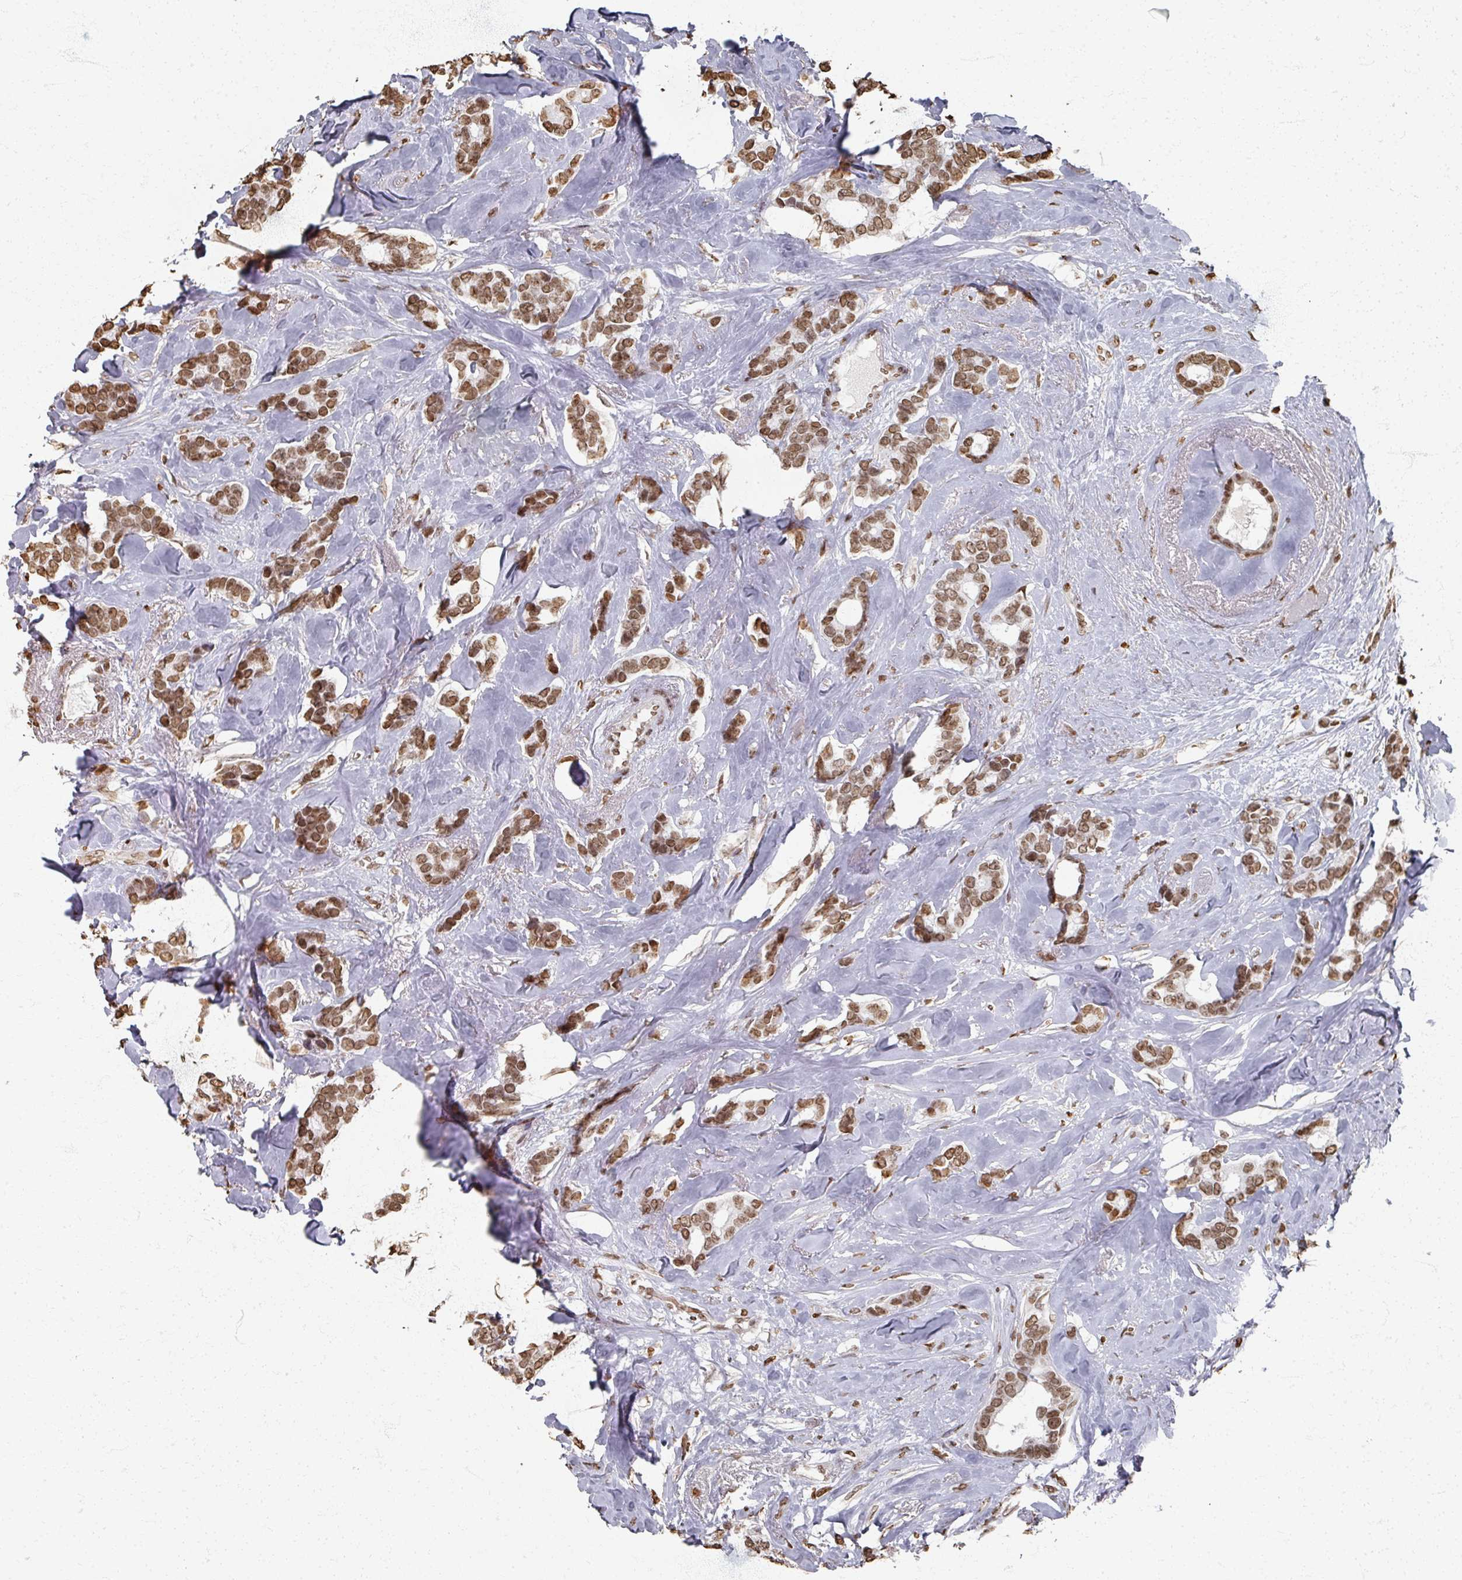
{"staining": {"intensity": "moderate", "quantity": ">75%", "location": "nuclear"}, "tissue": "breast cancer", "cell_type": "Tumor cells", "image_type": "cancer", "snomed": [{"axis": "morphology", "description": "Duct carcinoma"}, {"axis": "topography", "description": "Breast"}], "caption": "The image demonstrates staining of breast intraductal carcinoma, revealing moderate nuclear protein positivity (brown color) within tumor cells.", "gene": "DCUN1D5", "patient": {"sex": "female", "age": 87}}